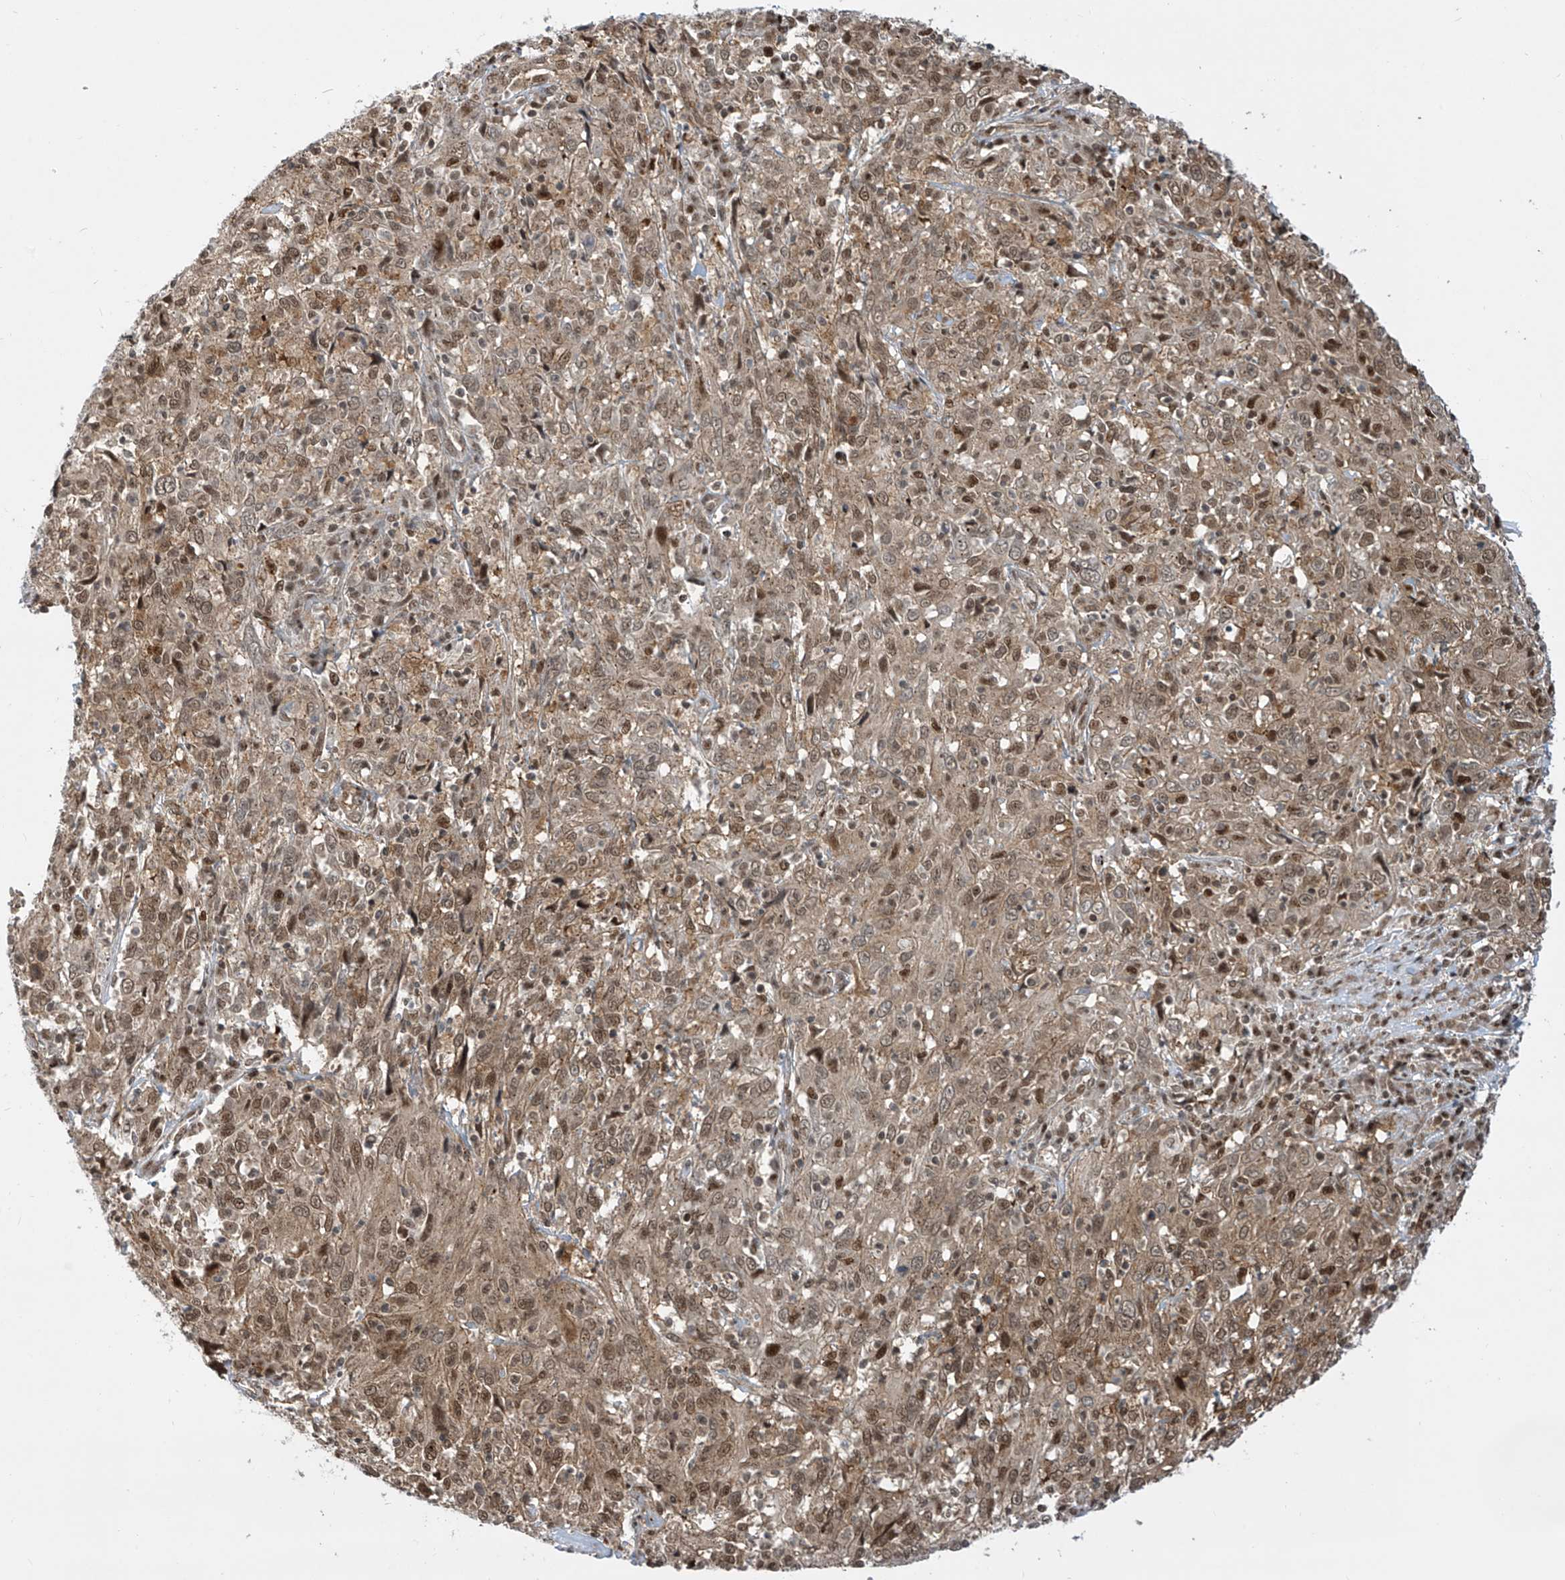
{"staining": {"intensity": "moderate", "quantity": ">75%", "location": "cytoplasmic/membranous,nuclear"}, "tissue": "cervical cancer", "cell_type": "Tumor cells", "image_type": "cancer", "snomed": [{"axis": "morphology", "description": "Squamous cell carcinoma, NOS"}, {"axis": "topography", "description": "Cervix"}], "caption": "Protein analysis of cervical squamous cell carcinoma tissue demonstrates moderate cytoplasmic/membranous and nuclear expression in about >75% of tumor cells. (Brightfield microscopy of DAB IHC at high magnification).", "gene": "LAGE3", "patient": {"sex": "female", "age": 46}}